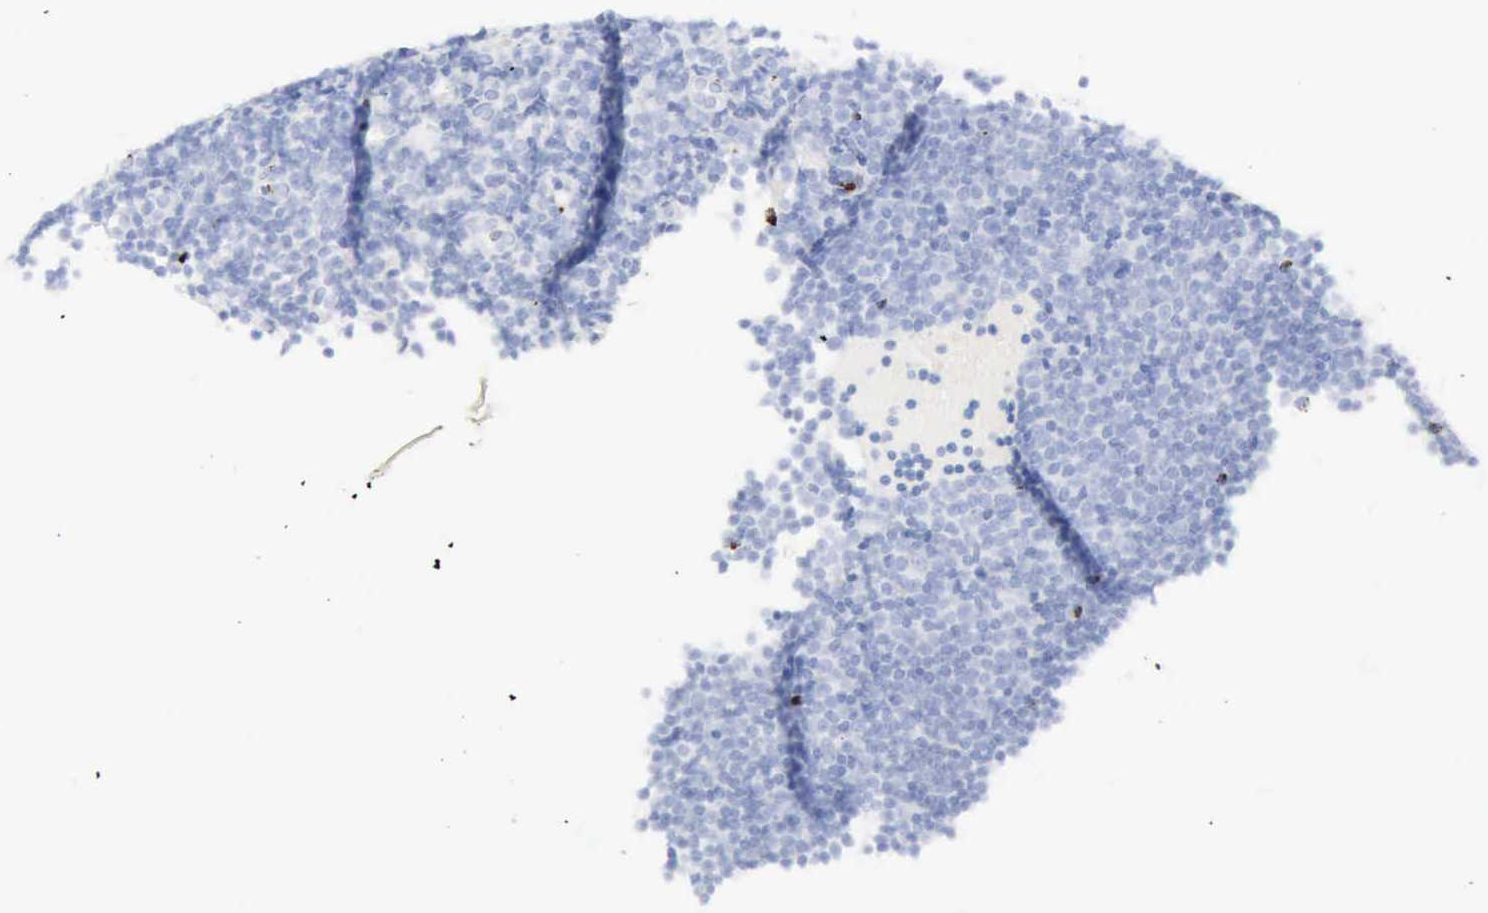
{"staining": {"intensity": "negative", "quantity": "none", "location": "none"}, "tissue": "lymphoma", "cell_type": "Tumor cells", "image_type": "cancer", "snomed": [{"axis": "morphology", "description": "Malignant lymphoma, non-Hodgkin's type, Low grade"}, {"axis": "topography", "description": "Lymph node"}], "caption": "Malignant lymphoma, non-Hodgkin's type (low-grade) was stained to show a protein in brown. There is no significant positivity in tumor cells. The staining is performed using DAB (3,3'-diaminobenzidine) brown chromogen with nuclei counter-stained in using hematoxylin.", "gene": "GZMB", "patient": {"sex": "male", "age": 57}}